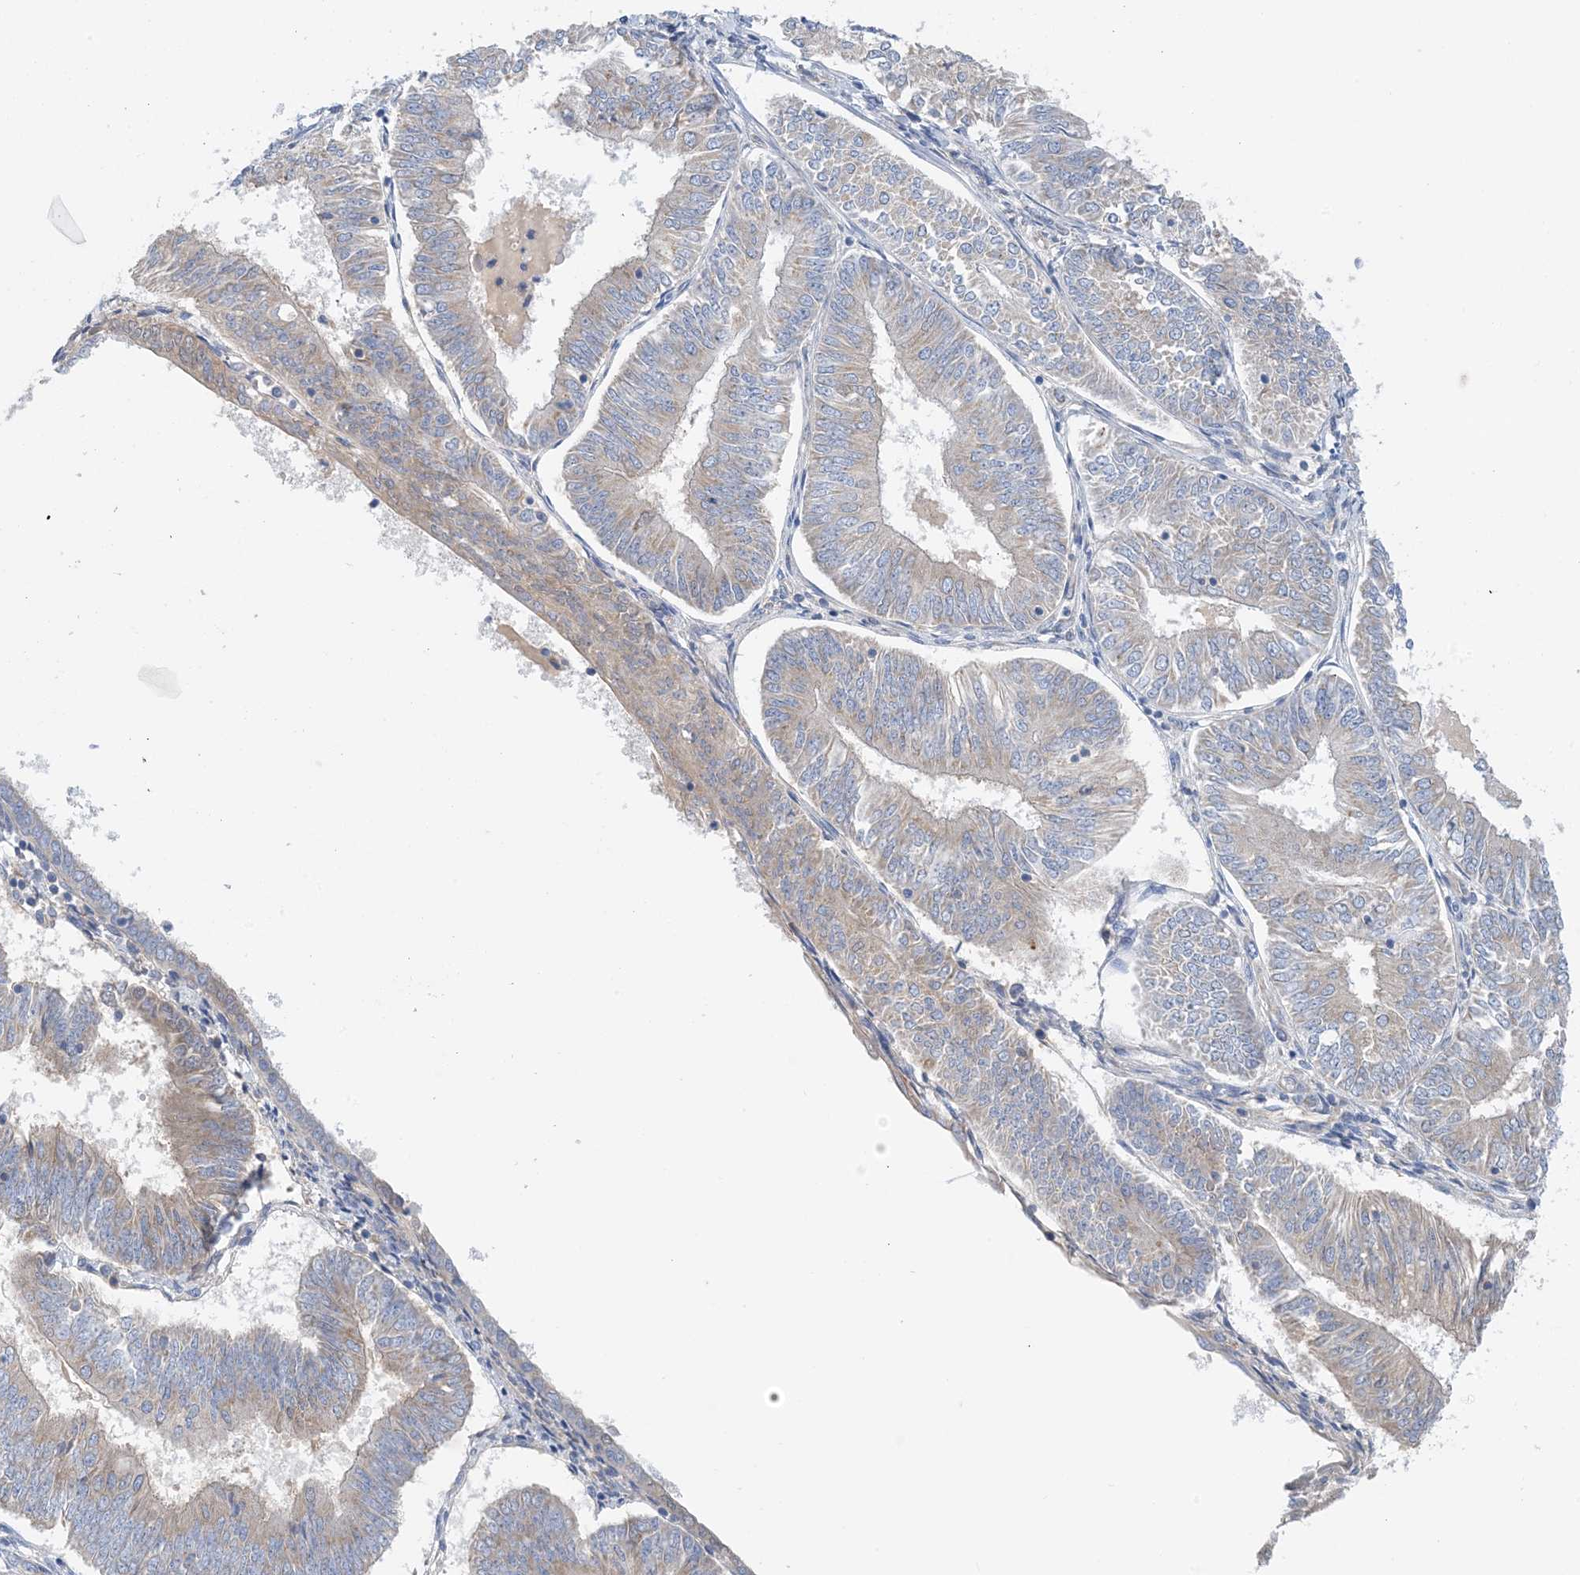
{"staining": {"intensity": "weak", "quantity": "<25%", "location": "cytoplasmic/membranous"}, "tissue": "endometrial cancer", "cell_type": "Tumor cells", "image_type": "cancer", "snomed": [{"axis": "morphology", "description": "Adenocarcinoma, NOS"}, {"axis": "topography", "description": "Endometrium"}], "caption": "Immunohistochemical staining of human endometrial cancer (adenocarcinoma) displays no significant positivity in tumor cells.", "gene": "SLC5A11", "patient": {"sex": "female", "age": 58}}